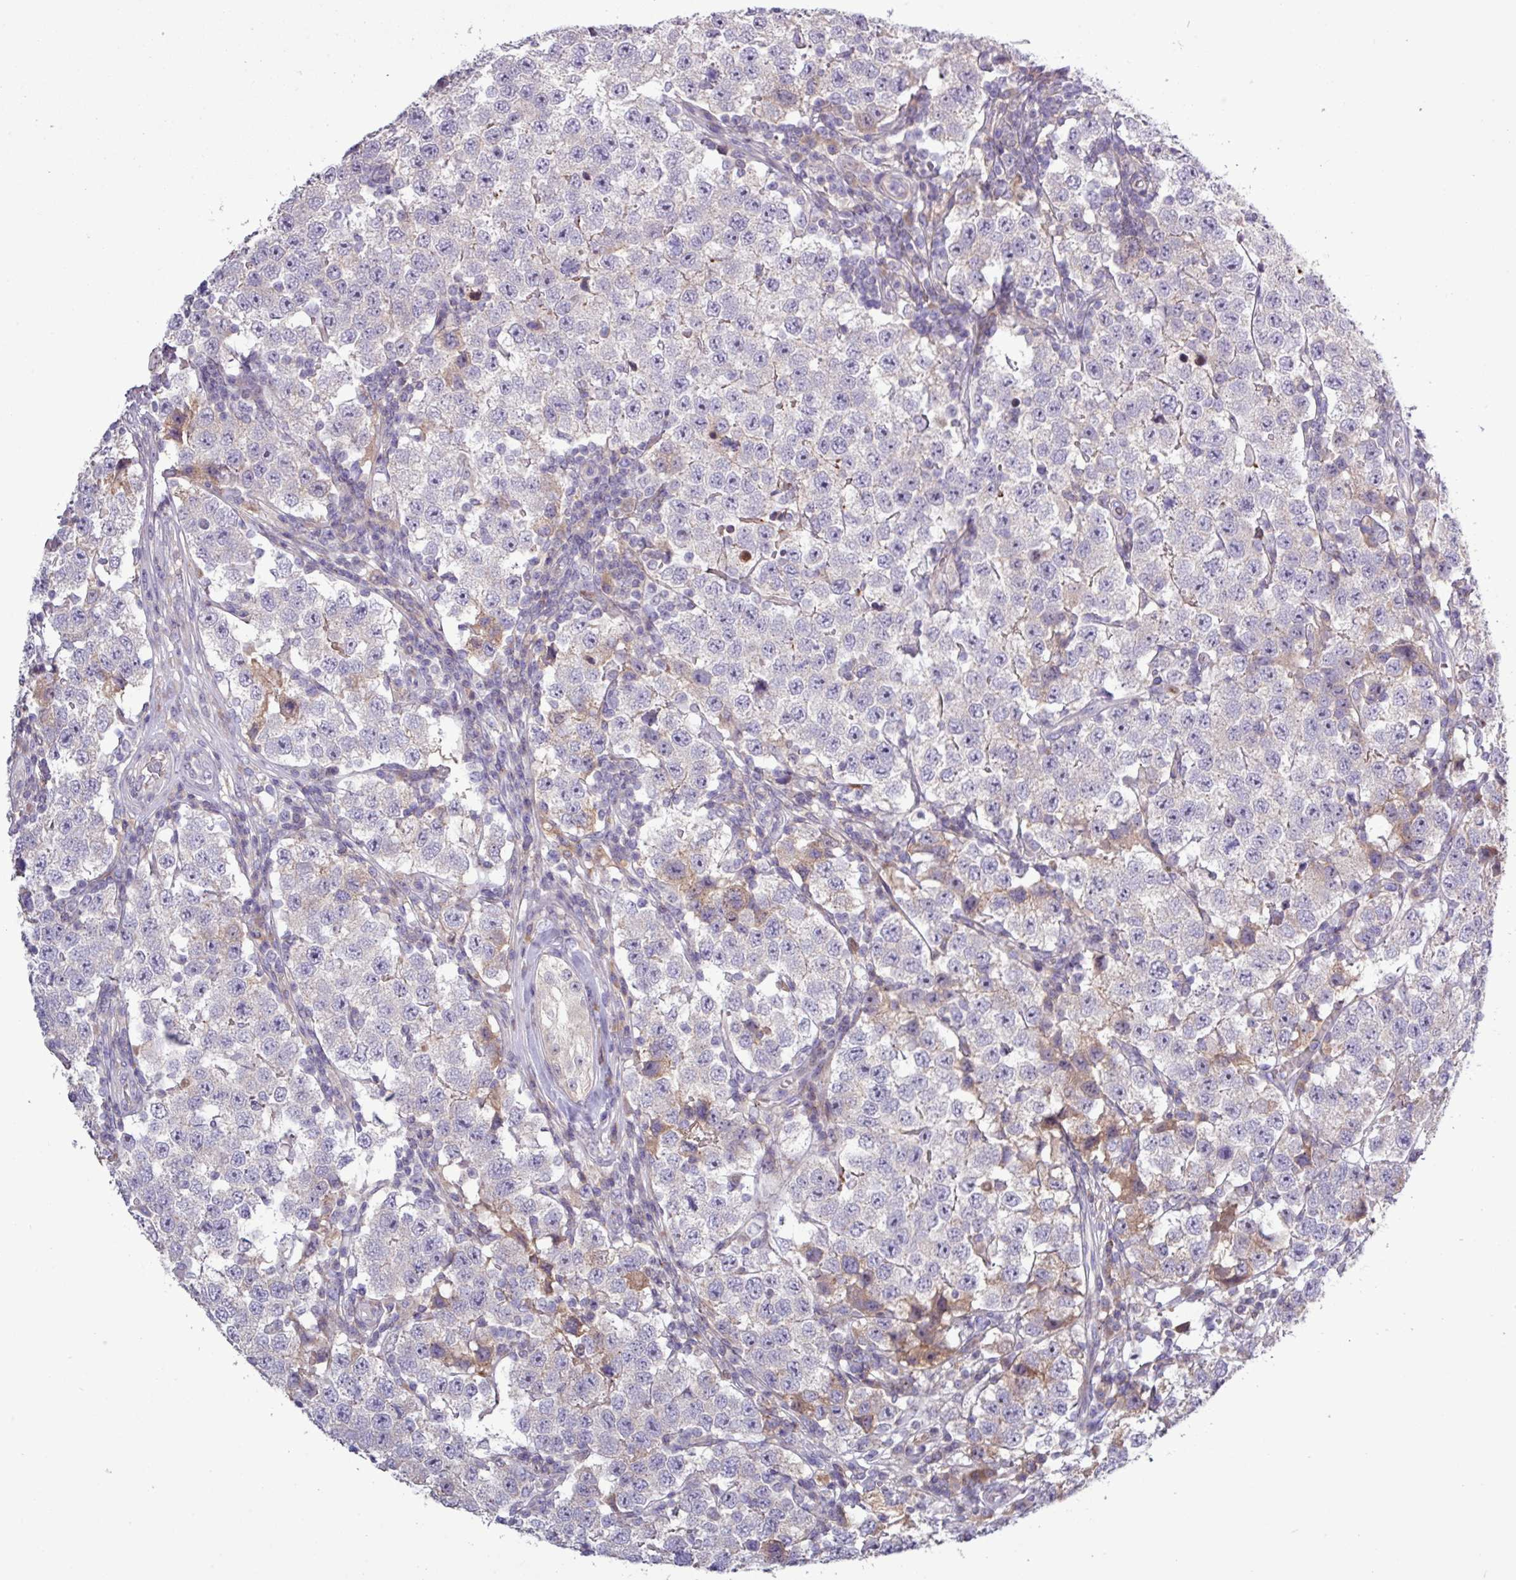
{"staining": {"intensity": "negative", "quantity": "none", "location": "none"}, "tissue": "testis cancer", "cell_type": "Tumor cells", "image_type": "cancer", "snomed": [{"axis": "morphology", "description": "Seminoma, NOS"}, {"axis": "topography", "description": "Testis"}], "caption": "An immunohistochemistry photomicrograph of testis cancer is shown. There is no staining in tumor cells of testis cancer.", "gene": "TNFSF12", "patient": {"sex": "male", "age": 34}}